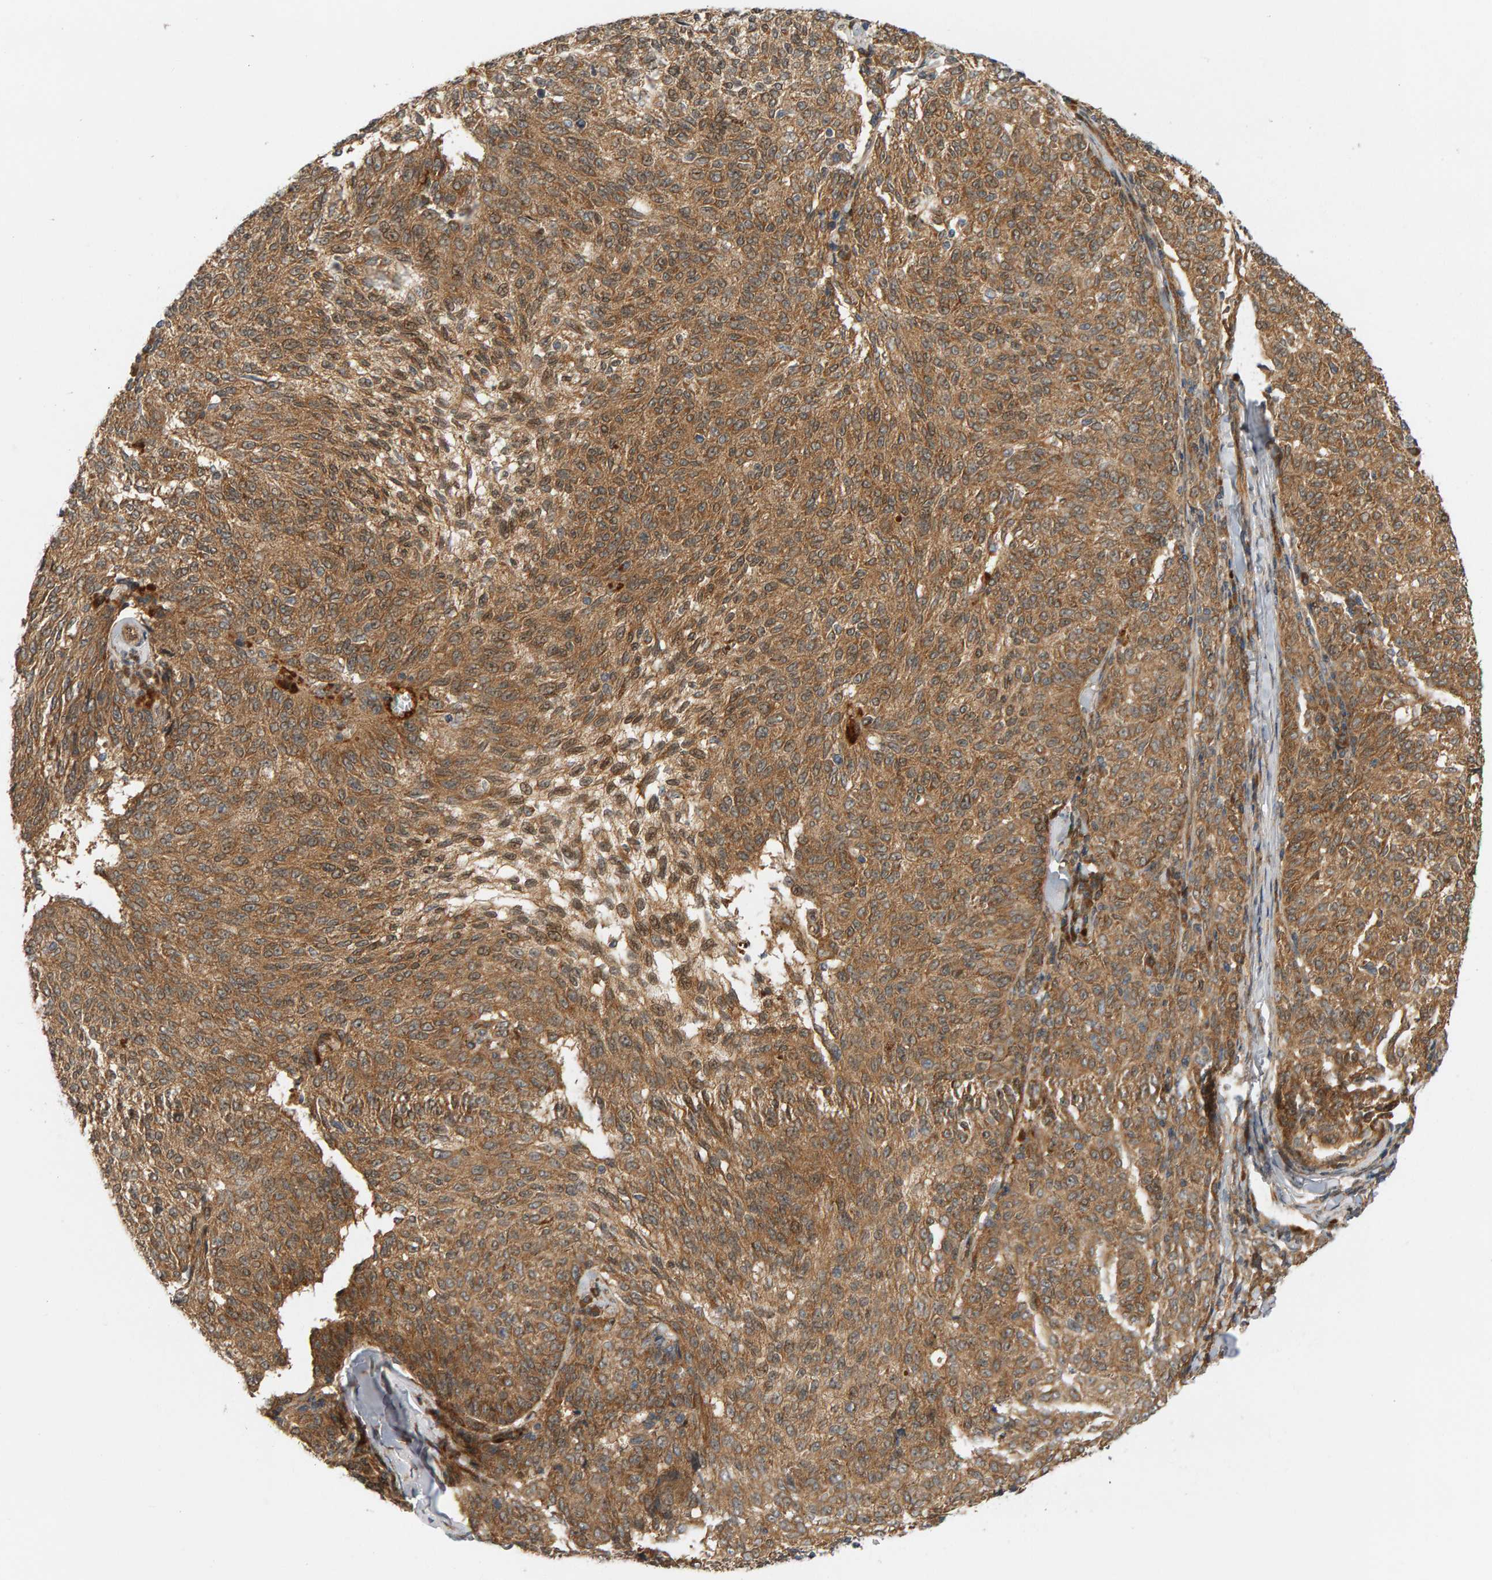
{"staining": {"intensity": "moderate", "quantity": ">75%", "location": "cytoplasmic/membranous"}, "tissue": "melanoma", "cell_type": "Tumor cells", "image_type": "cancer", "snomed": [{"axis": "morphology", "description": "Malignant melanoma, NOS"}, {"axis": "topography", "description": "Skin"}], "caption": "This is a histology image of IHC staining of melanoma, which shows moderate positivity in the cytoplasmic/membranous of tumor cells.", "gene": "BAHCC1", "patient": {"sex": "female", "age": 72}}